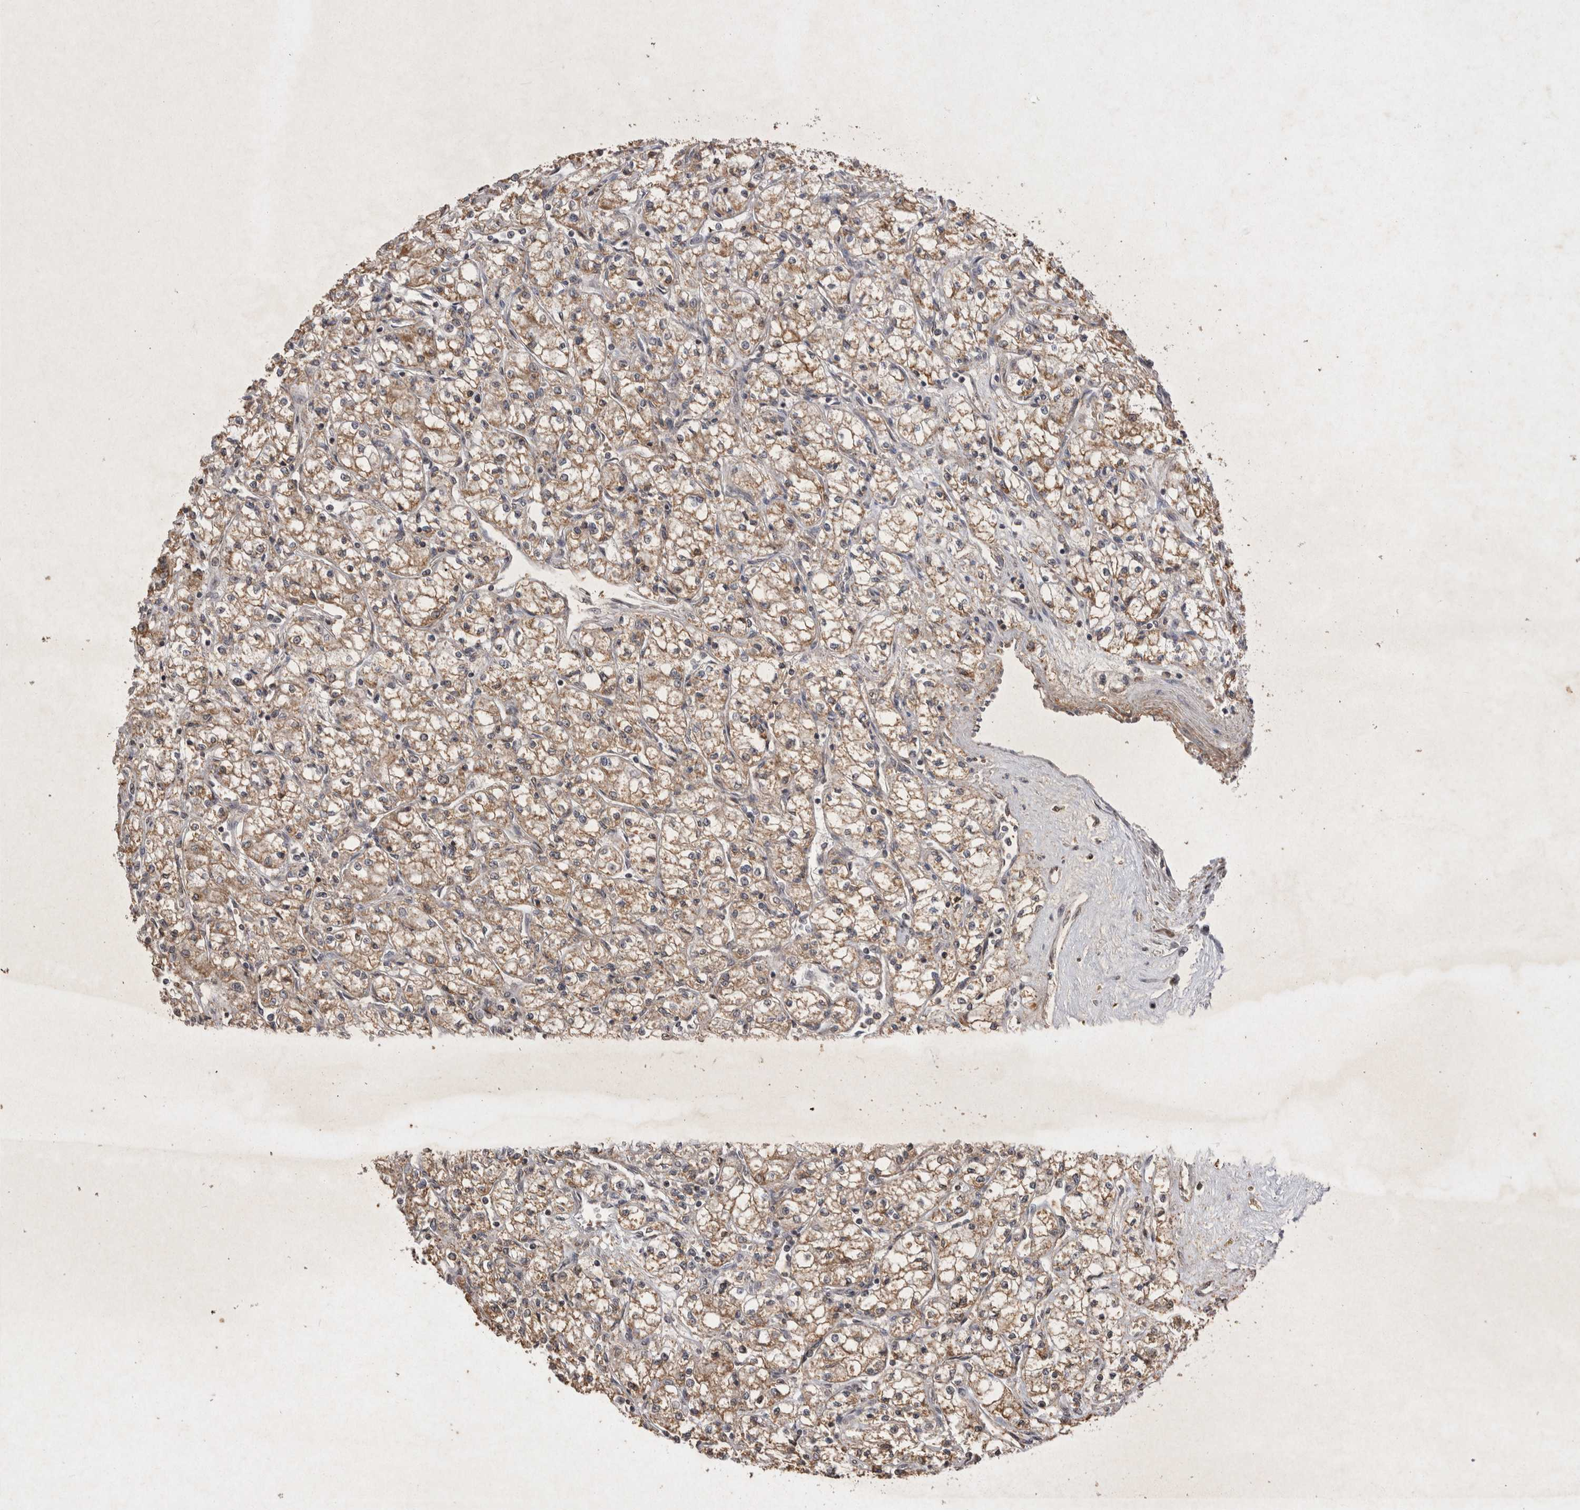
{"staining": {"intensity": "moderate", "quantity": ">75%", "location": "cytoplasmic/membranous"}, "tissue": "renal cancer", "cell_type": "Tumor cells", "image_type": "cancer", "snomed": [{"axis": "morphology", "description": "Normal tissue, NOS"}, {"axis": "morphology", "description": "Adenocarcinoma, NOS"}, {"axis": "topography", "description": "Kidney"}], "caption": "A medium amount of moderate cytoplasmic/membranous staining is identified in about >75% of tumor cells in renal cancer (adenocarcinoma) tissue.", "gene": "STK11", "patient": {"sex": "male", "age": 59}}